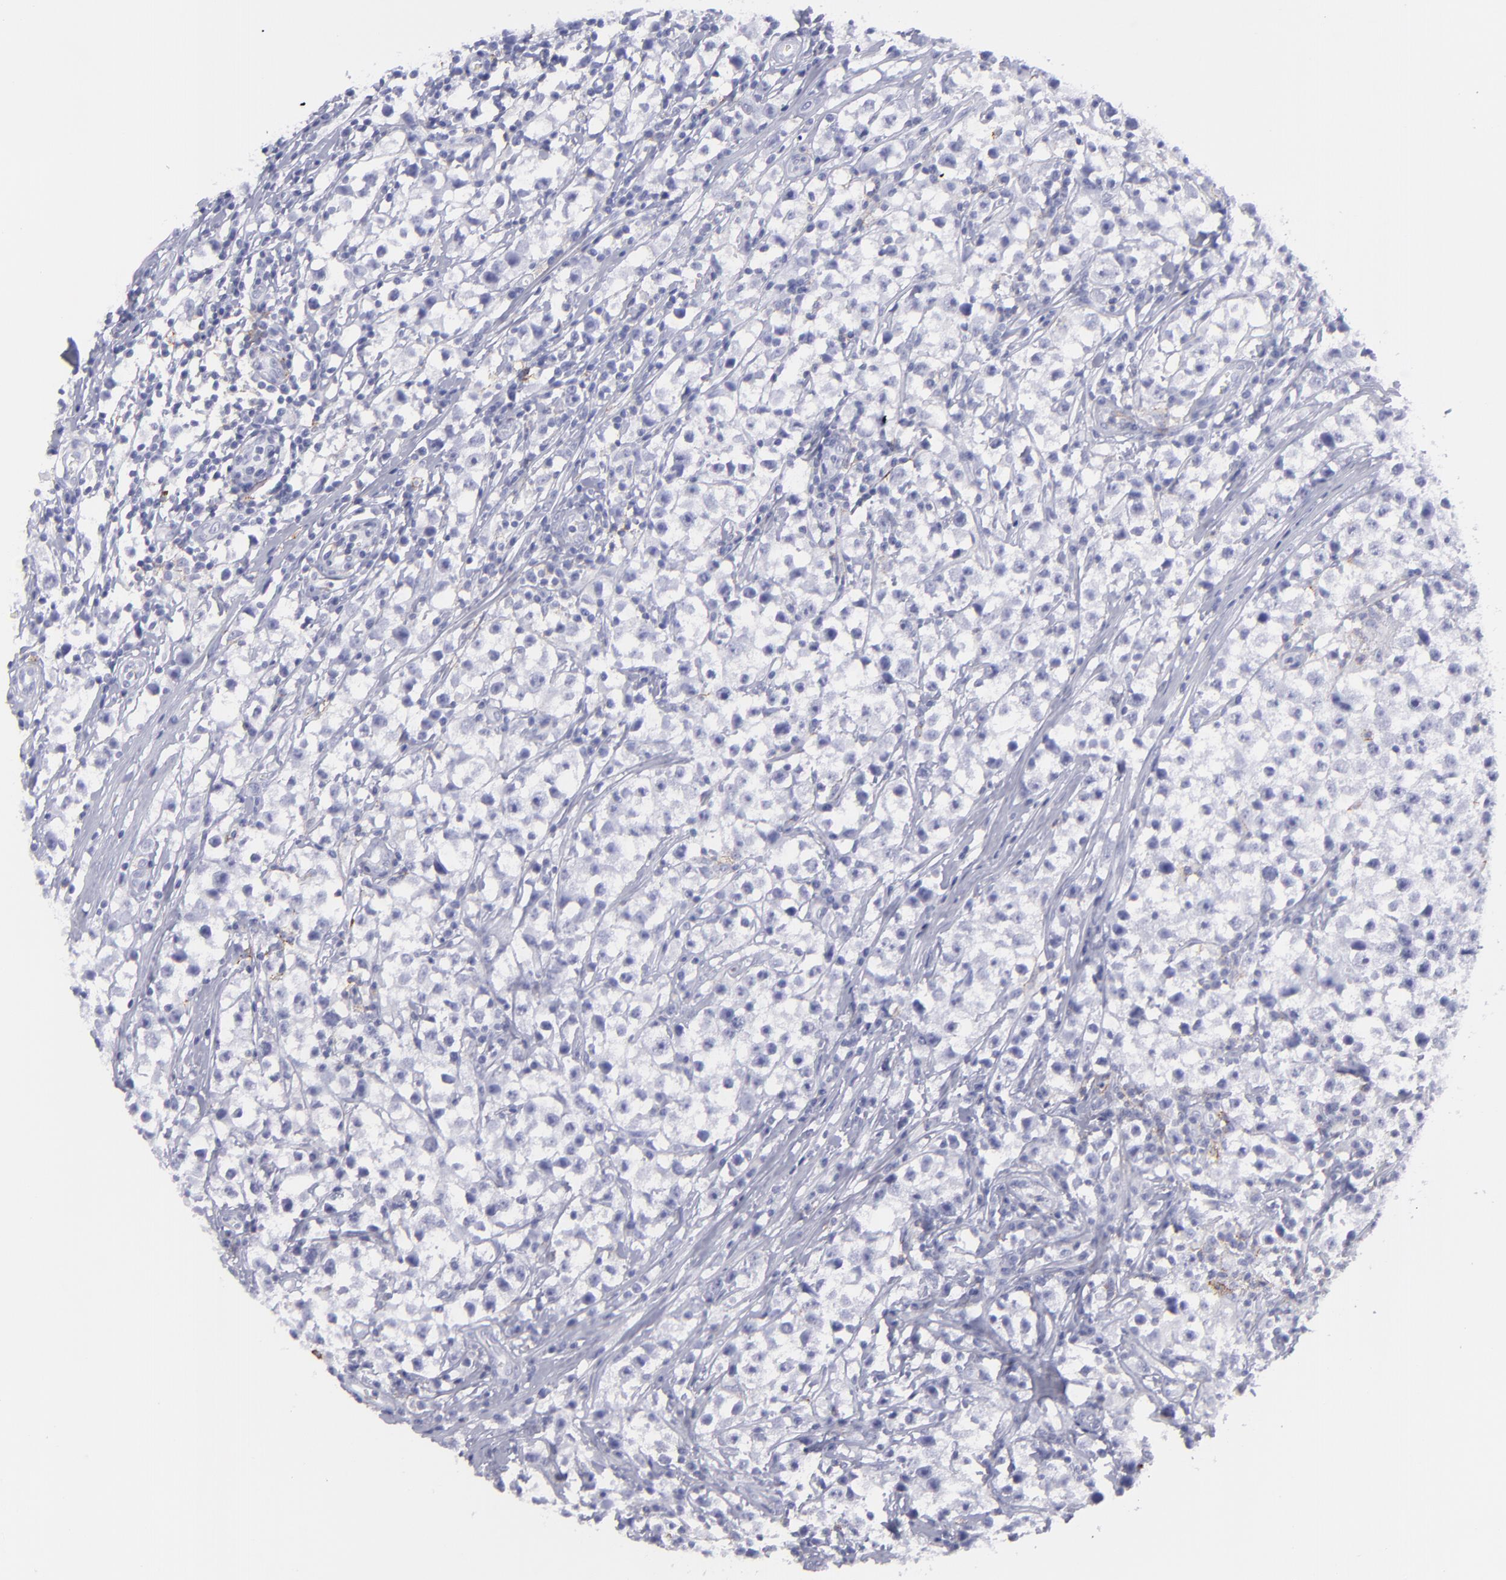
{"staining": {"intensity": "negative", "quantity": "none", "location": "none"}, "tissue": "testis cancer", "cell_type": "Tumor cells", "image_type": "cancer", "snomed": [{"axis": "morphology", "description": "Seminoma, NOS"}, {"axis": "topography", "description": "Testis"}], "caption": "A micrograph of human testis cancer is negative for staining in tumor cells.", "gene": "SELPLG", "patient": {"sex": "male", "age": 35}}